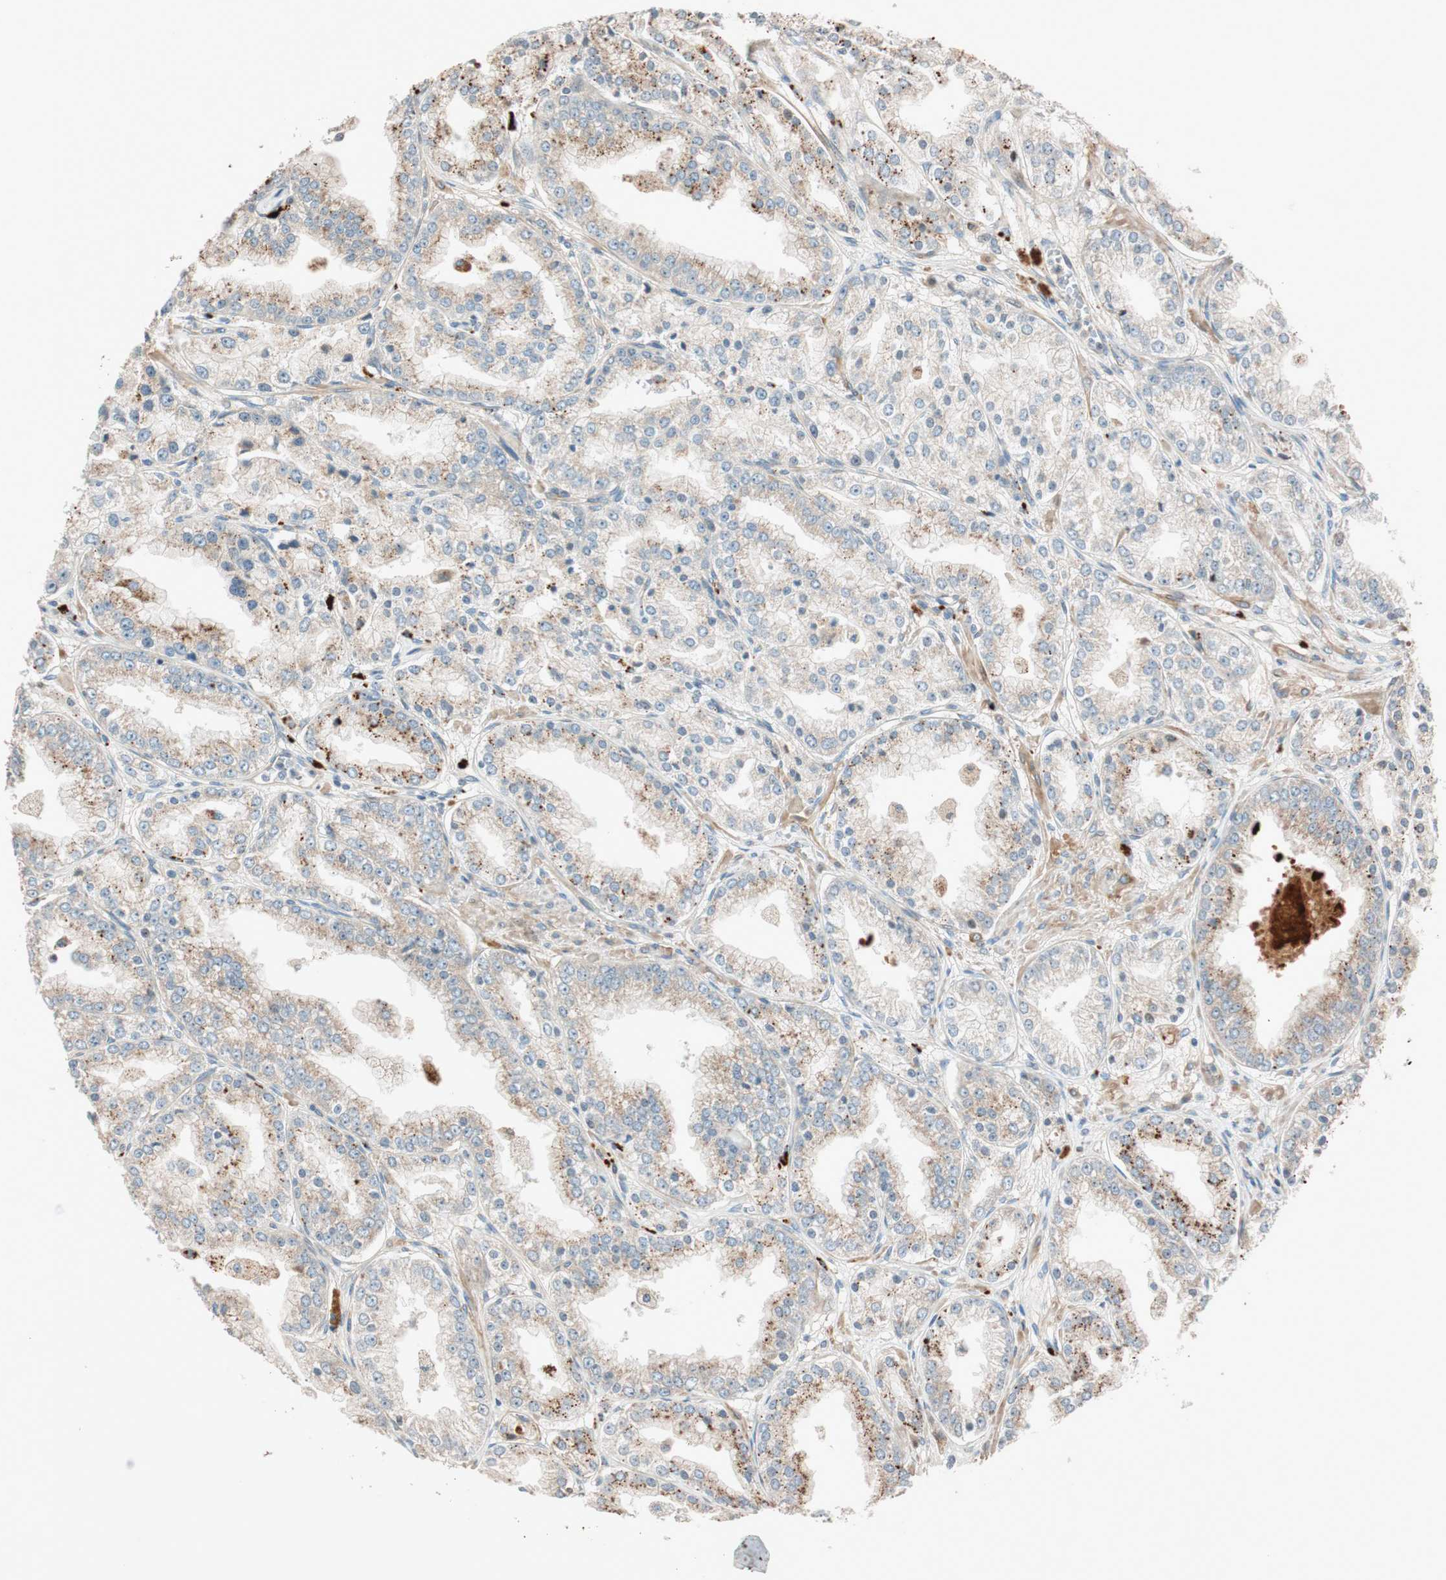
{"staining": {"intensity": "strong", "quantity": "<25%", "location": "cytoplasmic/membranous"}, "tissue": "prostate cancer", "cell_type": "Tumor cells", "image_type": "cancer", "snomed": [{"axis": "morphology", "description": "Adenocarcinoma, High grade"}, {"axis": "topography", "description": "Prostate"}], "caption": "Adenocarcinoma (high-grade) (prostate) stained for a protein demonstrates strong cytoplasmic/membranous positivity in tumor cells.", "gene": "EPHA6", "patient": {"sex": "male", "age": 61}}